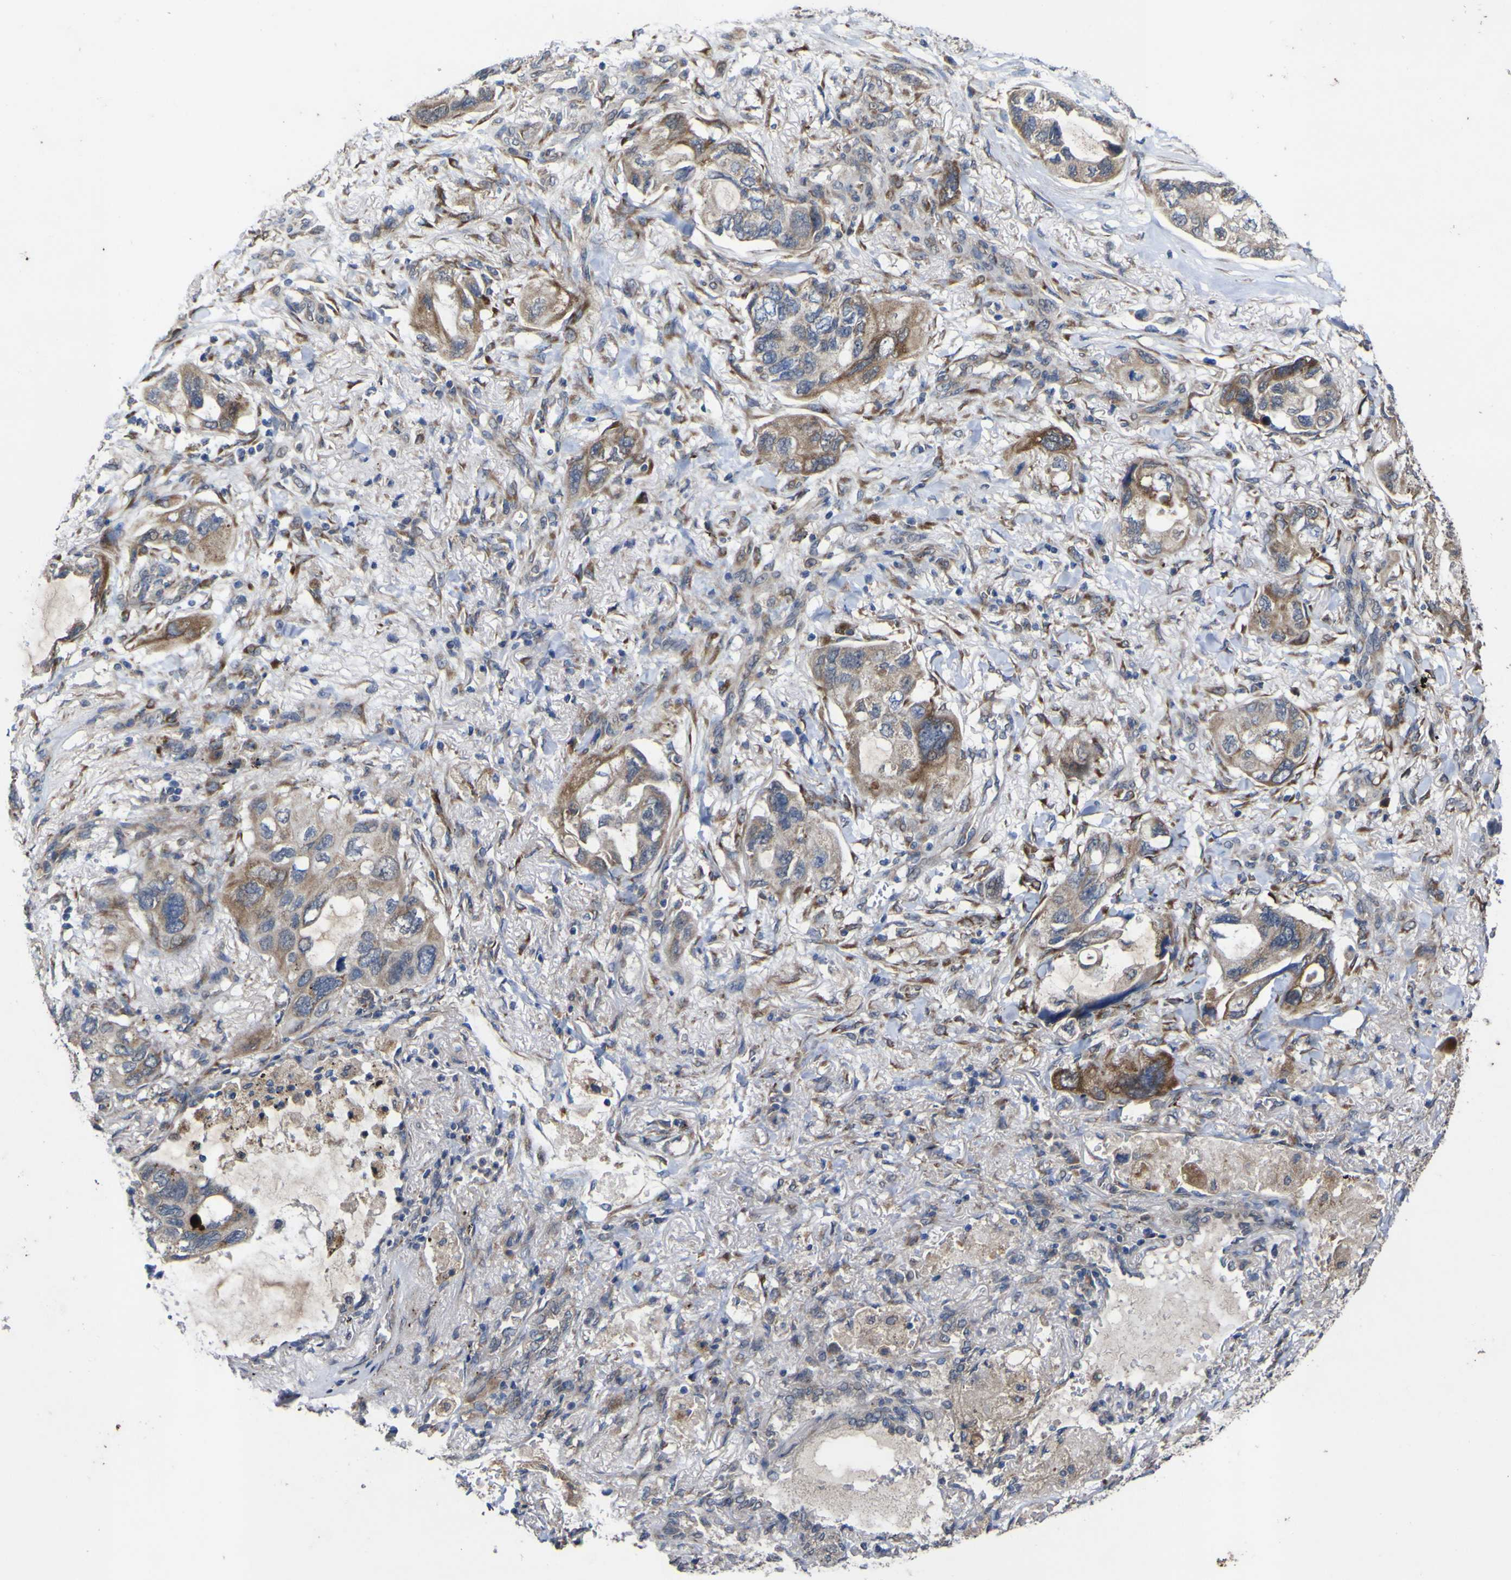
{"staining": {"intensity": "moderate", "quantity": ">75%", "location": "cytoplasmic/membranous"}, "tissue": "lung cancer", "cell_type": "Tumor cells", "image_type": "cancer", "snomed": [{"axis": "morphology", "description": "Squamous cell carcinoma, NOS"}, {"axis": "topography", "description": "Lung"}], "caption": "The image shows a brown stain indicating the presence of a protein in the cytoplasmic/membranous of tumor cells in squamous cell carcinoma (lung).", "gene": "IRAK2", "patient": {"sex": "female", "age": 73}}